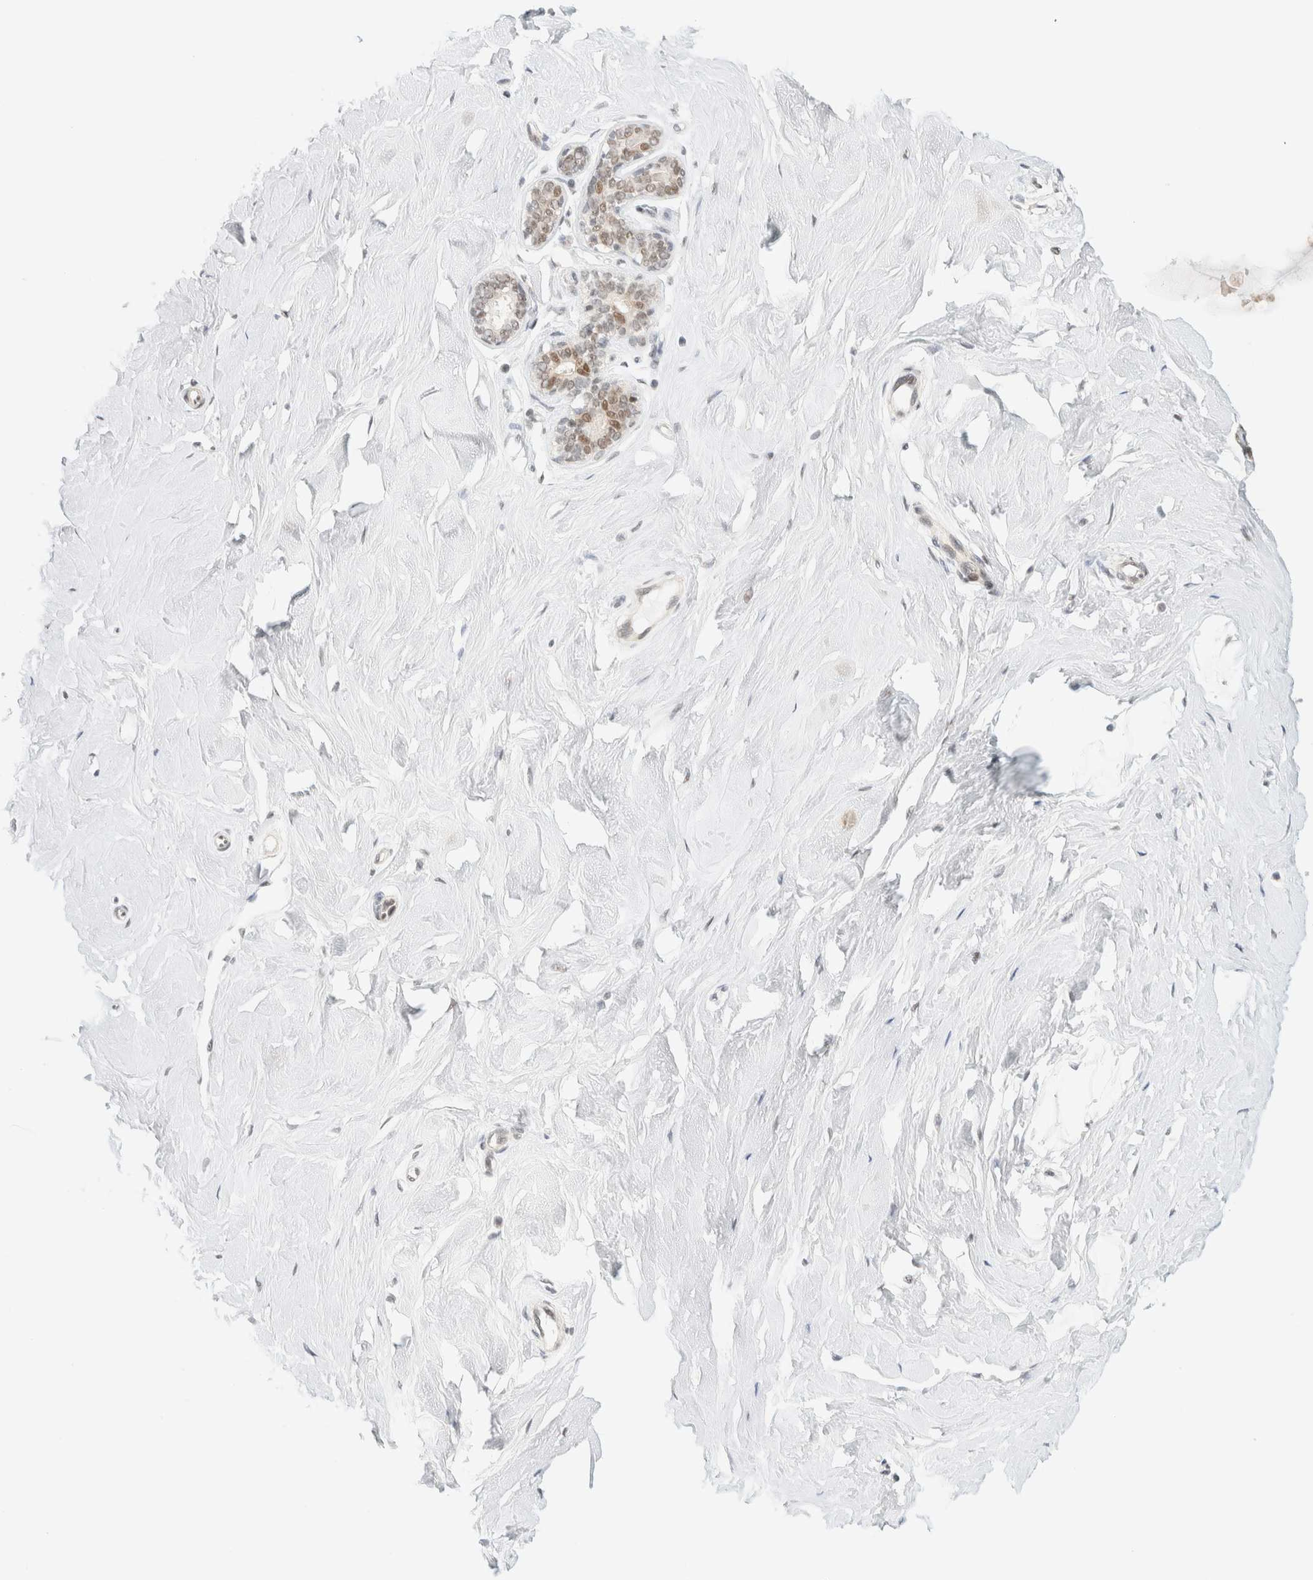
{"staining": {"intensity": "weak", "quantity": ">75%", "location": "nuclear"}, "tissue": "breast", "cell_type": "Adipocytes", "image_type": "normal", "snomed": [{"axis": "morphology", "description": "Normal tissue, NOS"}, {"axis": "topography", "description": "Breast"}], "caption": "Immunohistochemical staining of unremarkable breast exhibits >75% levels of weak nuclear protein positivity in approximately >75% of adipocytes.", "gene": "PYGO2", "patient": {"sex": "female", "age": 23}}